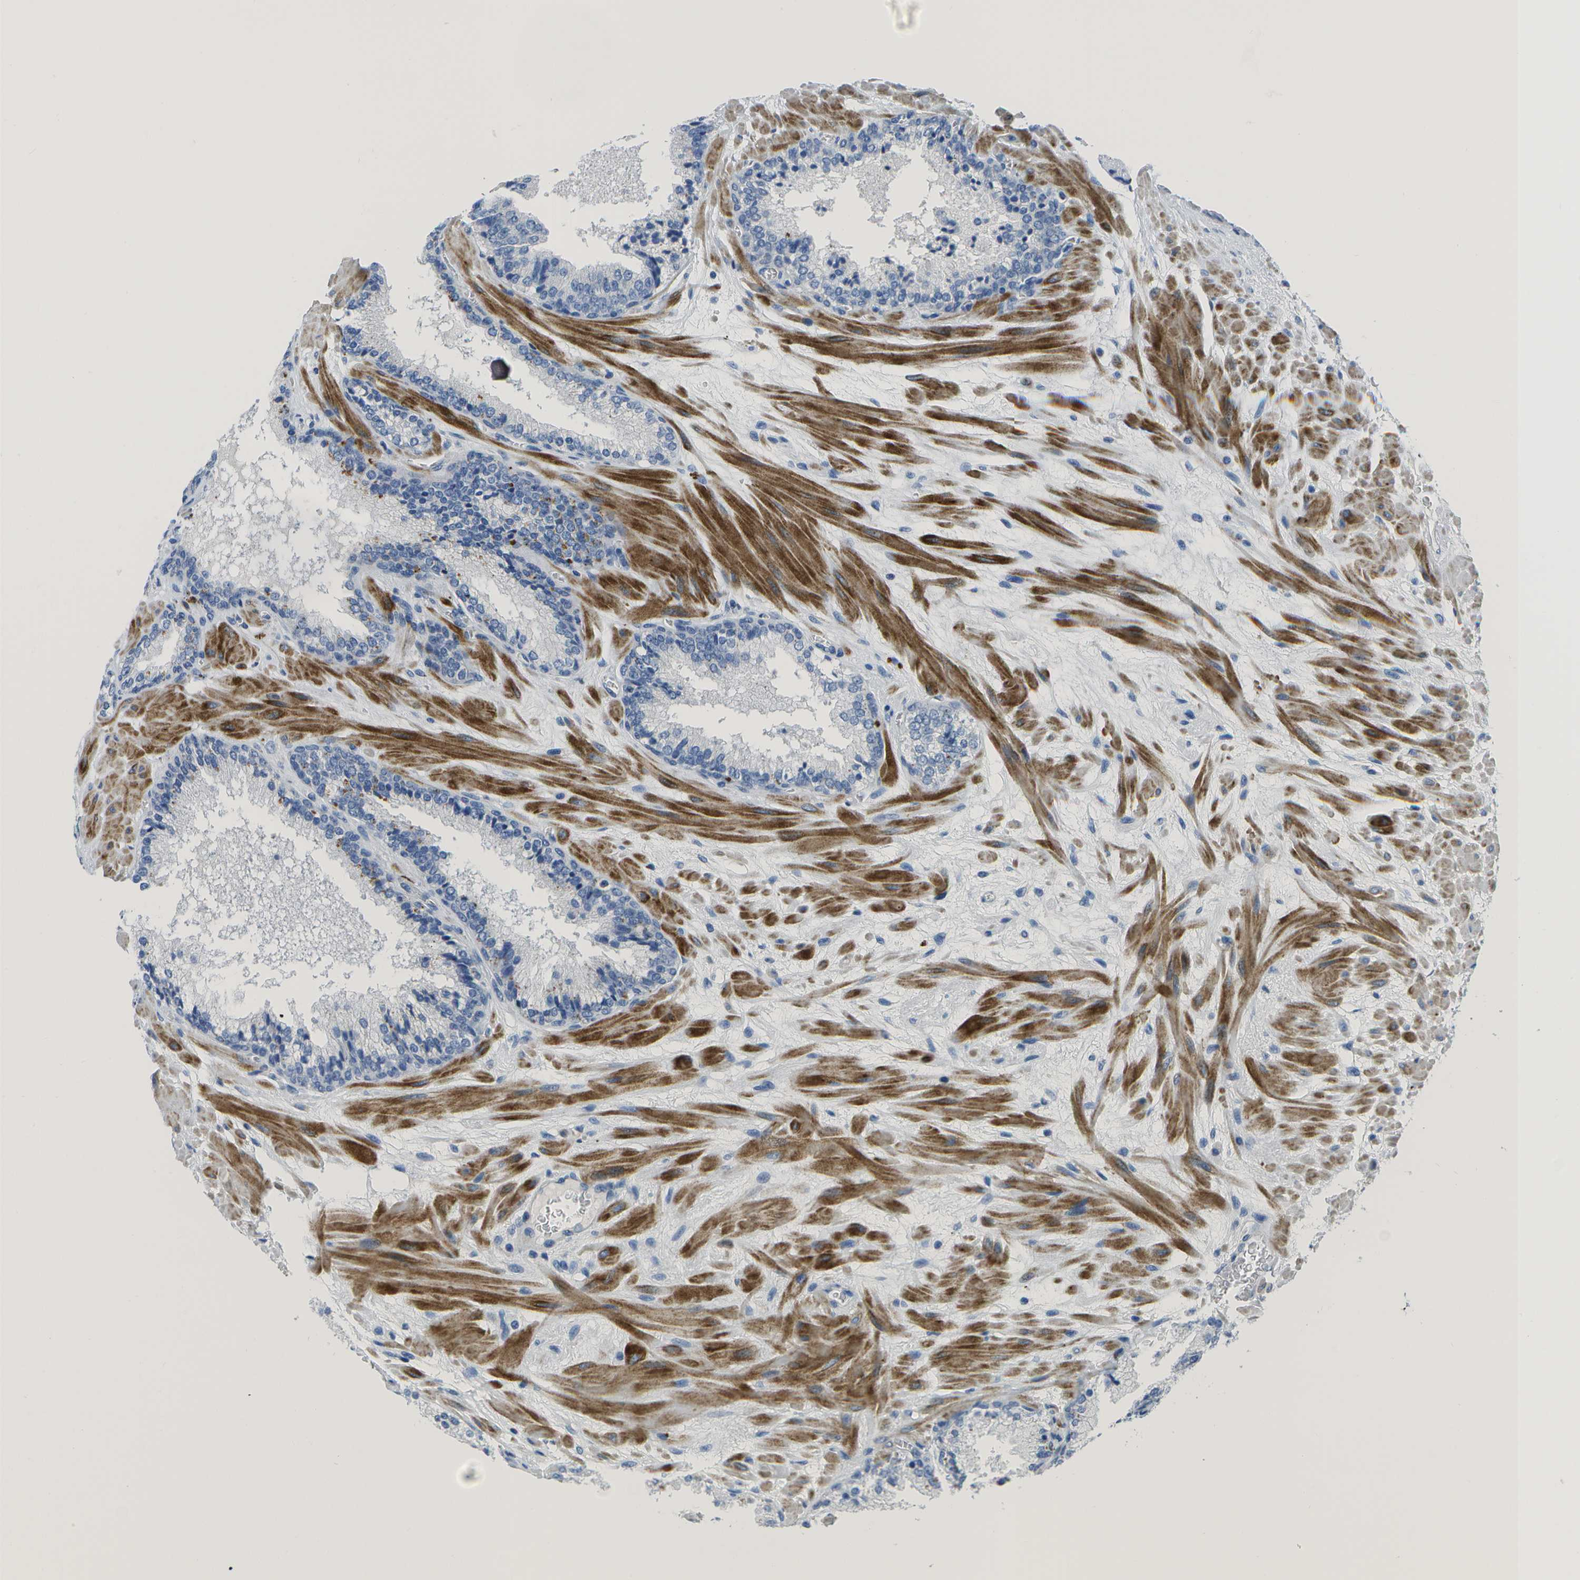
{"staining": {"intensity": "negative", "quantity": "none", "location": "none"}, "tissue": "prostate cancer", "cell_type": "Tumor cells", "image_type": "cancer", "snomed": [{"axis": "morphology", "description": "Adenocarcinoma, Low grade"}, {"axis": "topography", "description": "Prostate"}], "caption": "Tumor cells show no significant staining in prostate cancer.", "gene": "DCT", "patient": {"sex": "male", "age": 63}}